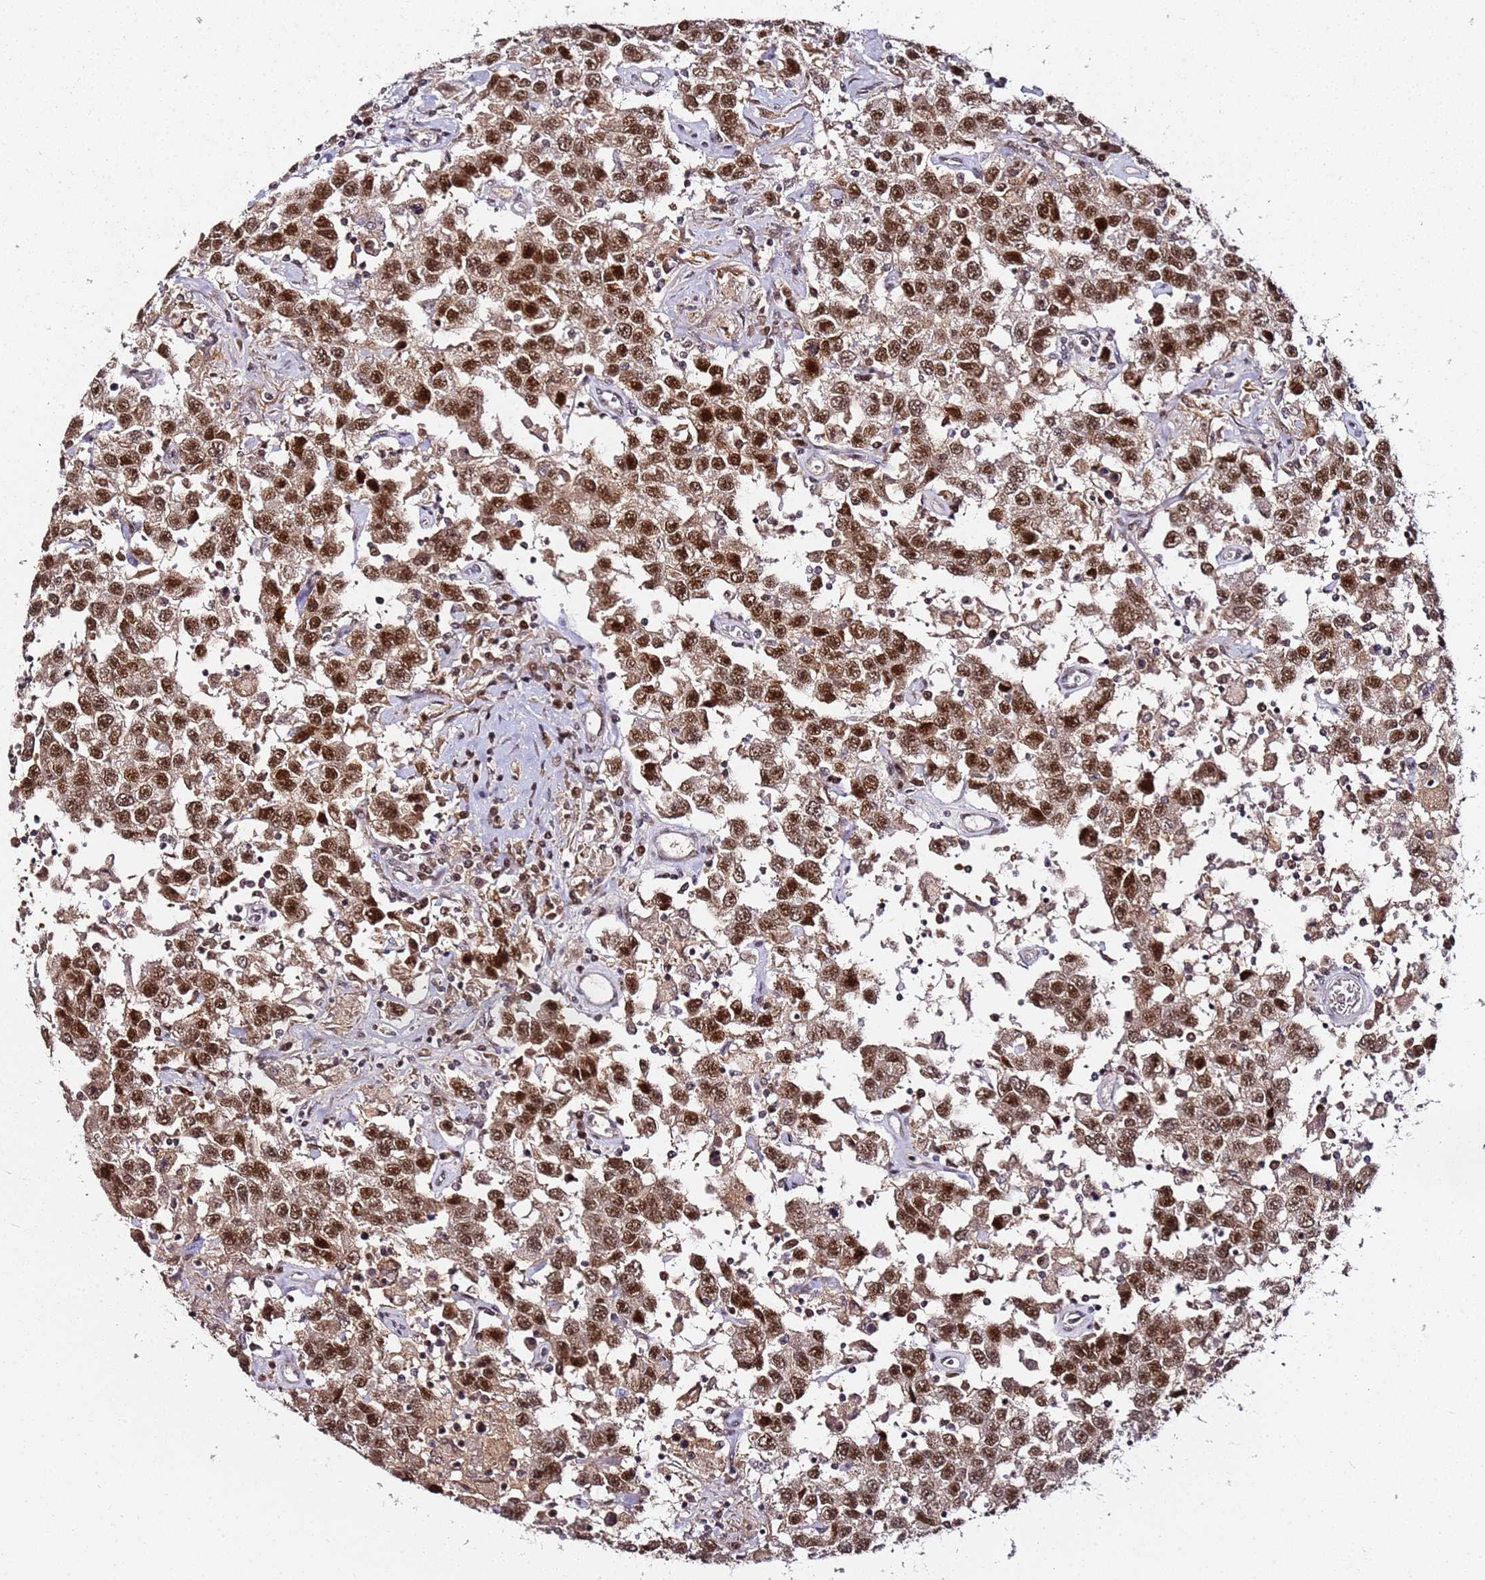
{"staining": {"intensity": "strong", "quantity": ">75%", "location": "nuclear"}, "tissue": "testis cancer", "cell_type": "Tumor cells", "image_type": "cancer", "snomed": [{"axis": "morphology", "description": "Seminoma, NOS"}, {"axis": "topography", "description": "Testis"}], "caption": "Brown immunohistochemical staining in seminoma (testis) displays strong nuclear expression in approximately >75% of tumor cells.", "gene": "FCF1", "patient": {"sex": "male", "age": 41}}